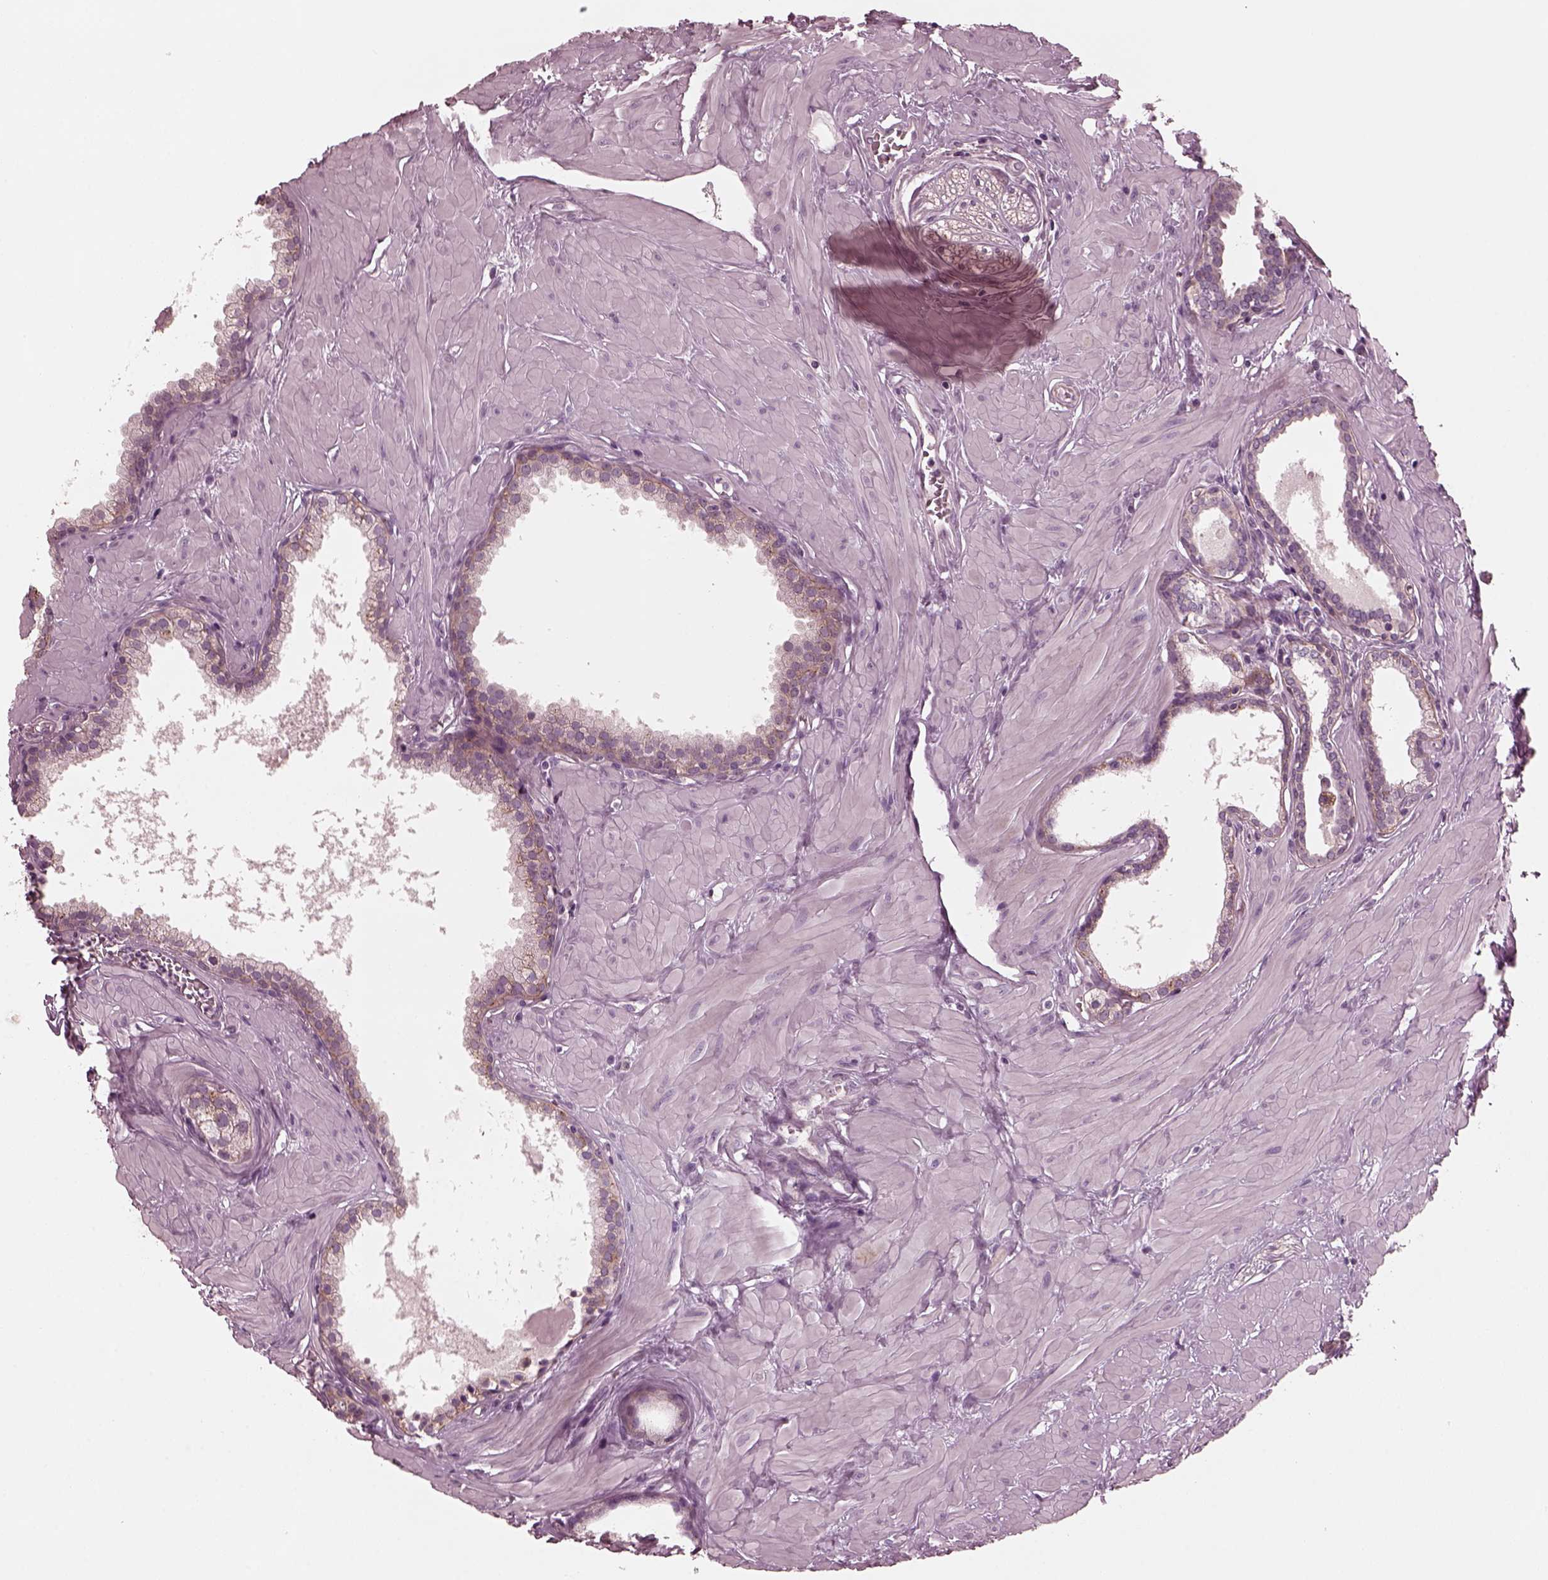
{"staining": {"intensity": "negative", "quantity": "none", "location": "none"}, "tissue": "prostate", "cell_type": "Glandular cells", "image_type": "normal", "snomed": [{"axis": "morphology", "description": "Normal tissue, NOS"}, {"axis": "topography", "description": "Prostate"}], "caption": "High power microscopy image of an immunohistochemistry (IHC) photomicrograph of normal prostate, revealing no significant expression in glandular cells. (Brightfield microscopy of DAB (3,3'-diaminobenzidine) immunohistochemistry (IHC) at high magnification).", "gene": "KIF6", "patient": {"sex": "male", "age": 48}}